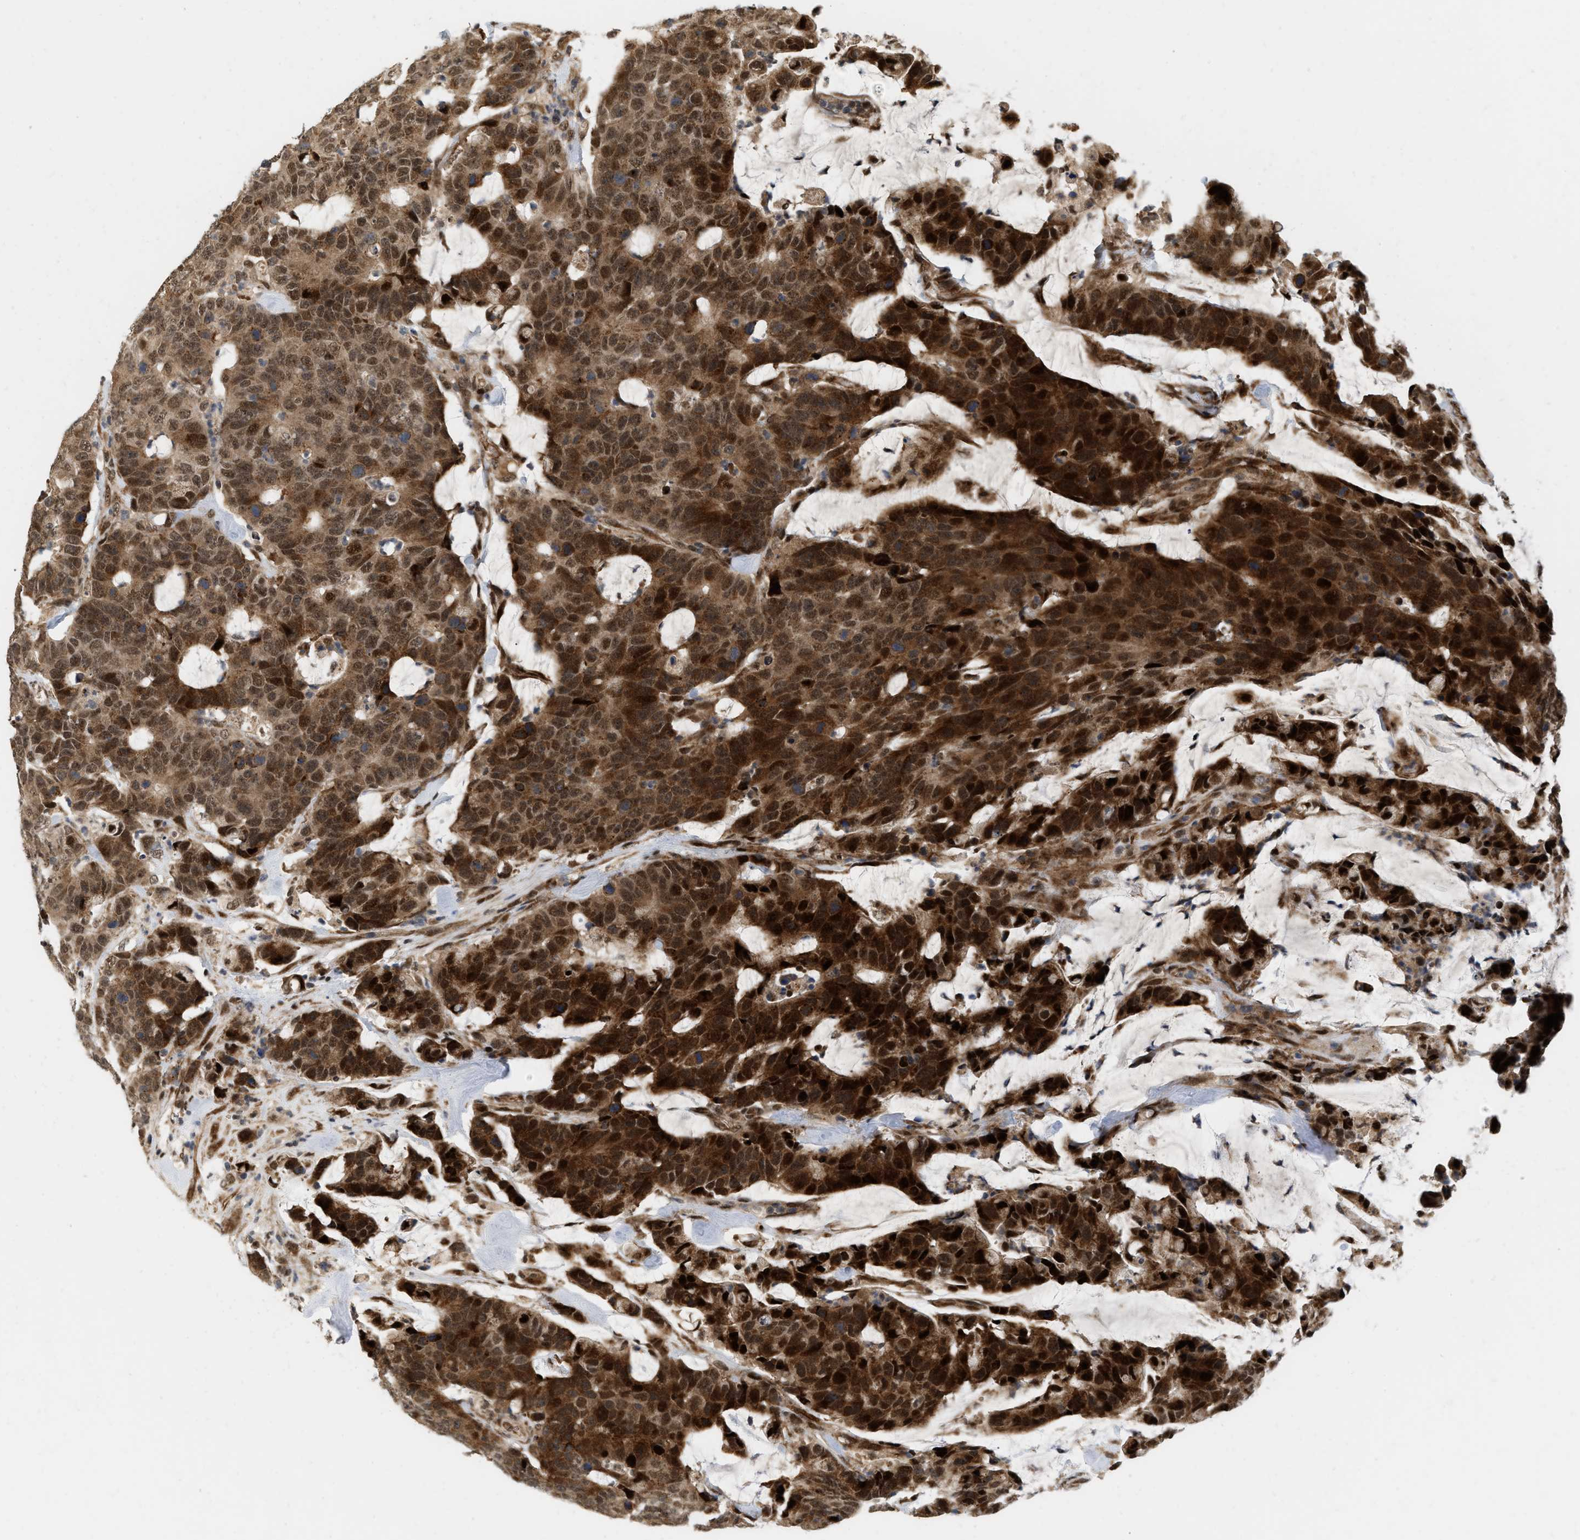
{"staining": {"intensity": "strong", "quantity": ">75%", "location": "cytoplasmic/membranous,nuclear"}, "tissue": "colorectal cancer", "cell_type": "Tumor cells", "image_type": "cancer", "snomed": [{"axis": "morphology", "description": "Adenocarcinoma, NOS"}, {"axis": "topography", "description": "Colon"}], "caption": "High-power microscopy captured an immunohistochemistry (IHC) photomicrograph of colorectal cancer (adenocarcinoma), revealing strong cytoplasmic/membranous and nuclear positivity in approximately >75% of tumor cells.", "gene": "ANKRD11", "patient": {"sex": "female", "age": 86}}